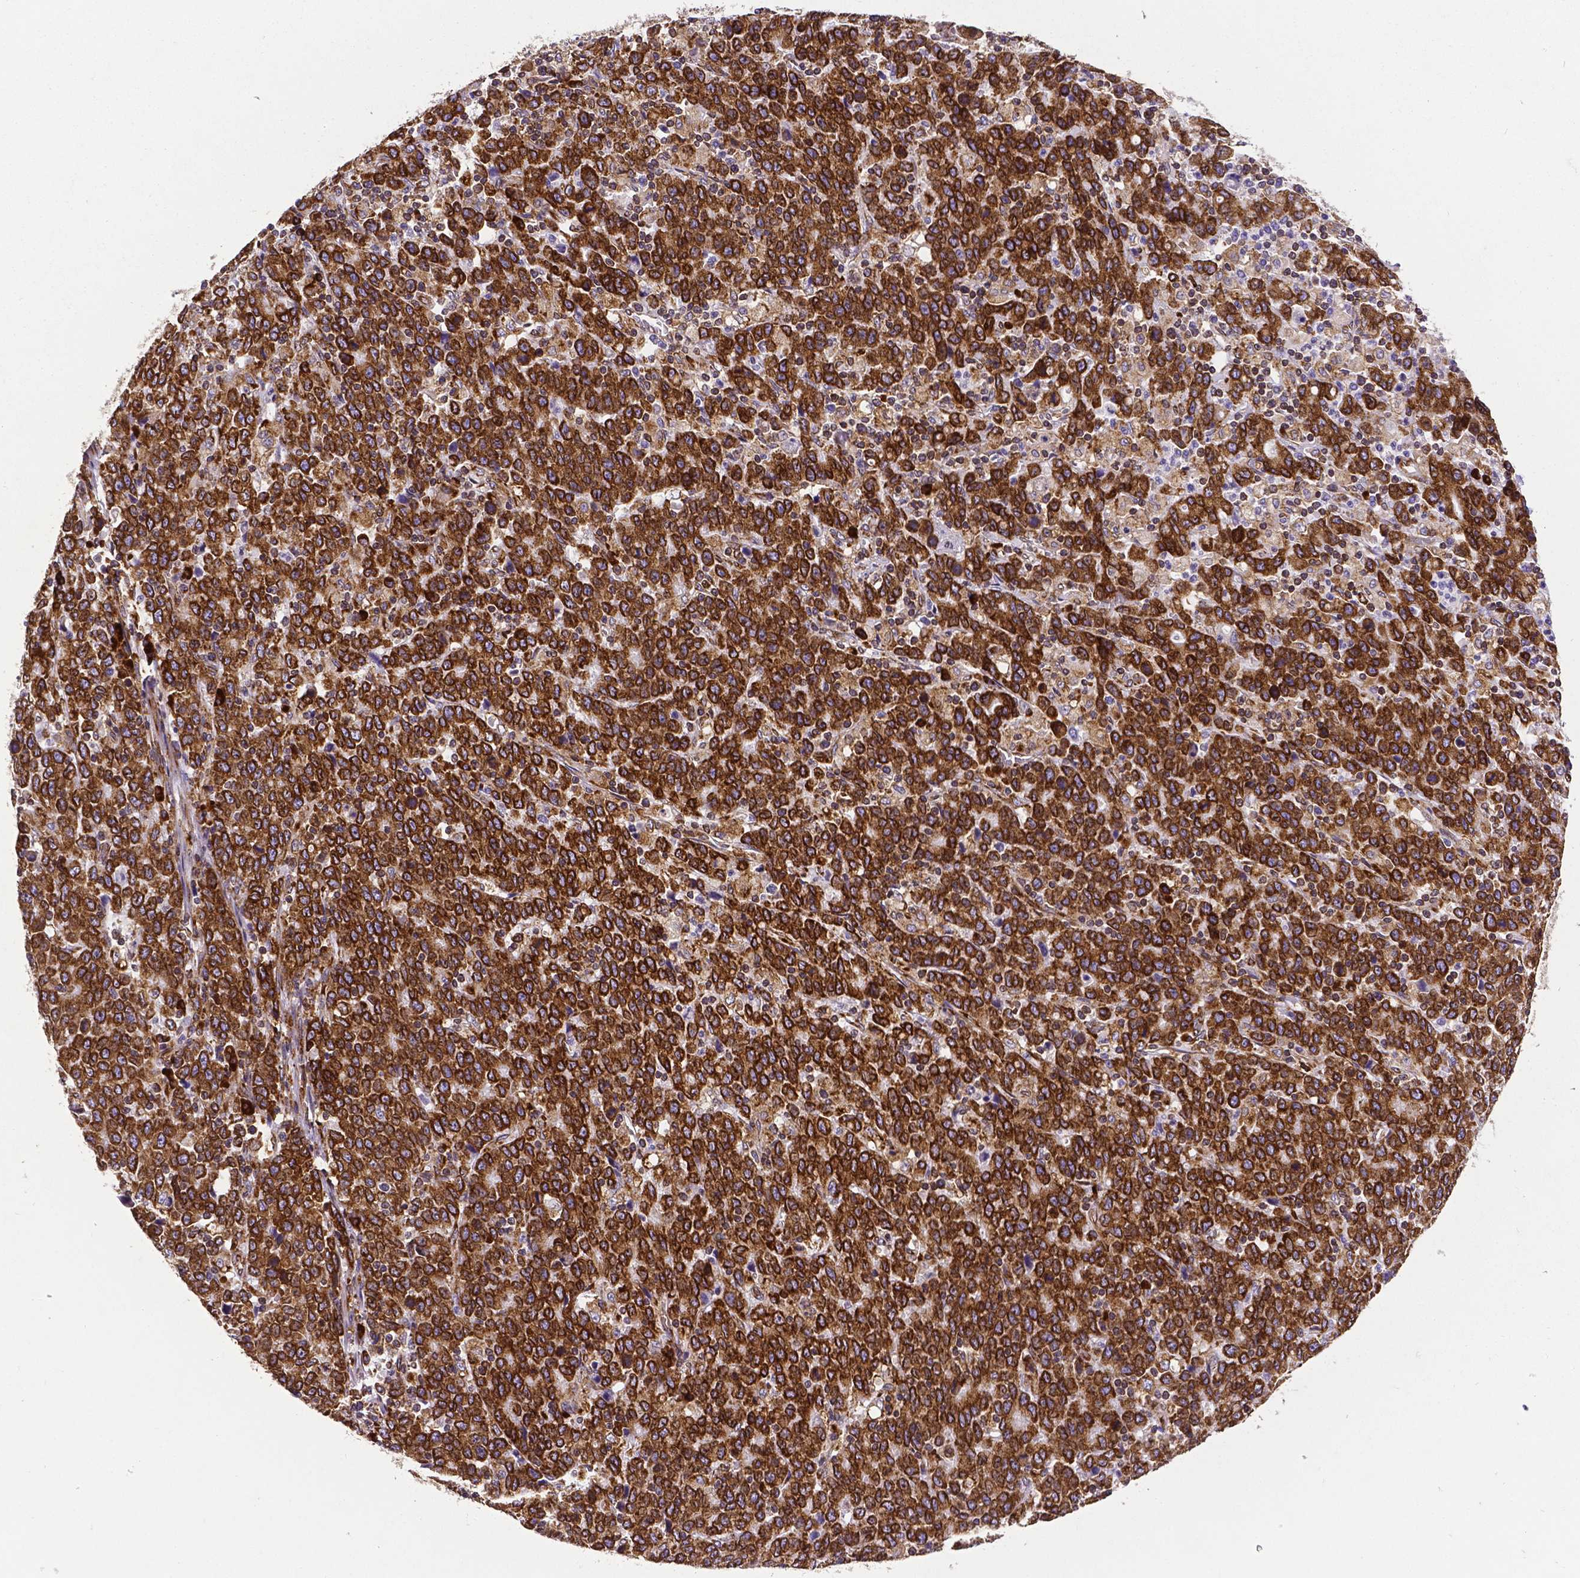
{"staining": {"intensity": "strong", "quantity": ">75%", "location": "cytoplasmic/membranous"}, "tissue": "stomach cancer", "cell_type": "Tumor cells", "image_type": "cancer", "snomed": [{"axis": "morphology", "description": "Adenocarcinoma, NOS"}, {"axis": "topography", "description": "Stomach, upper"}], "caption": "Tumor cells demonstrate high levels of strong cytoplasmic/membranous positivity in approximately >75% of cells in stomach adenocarcinoma.", "gene": "MTDH", "patient": {"sex": "male", "age": 69}}